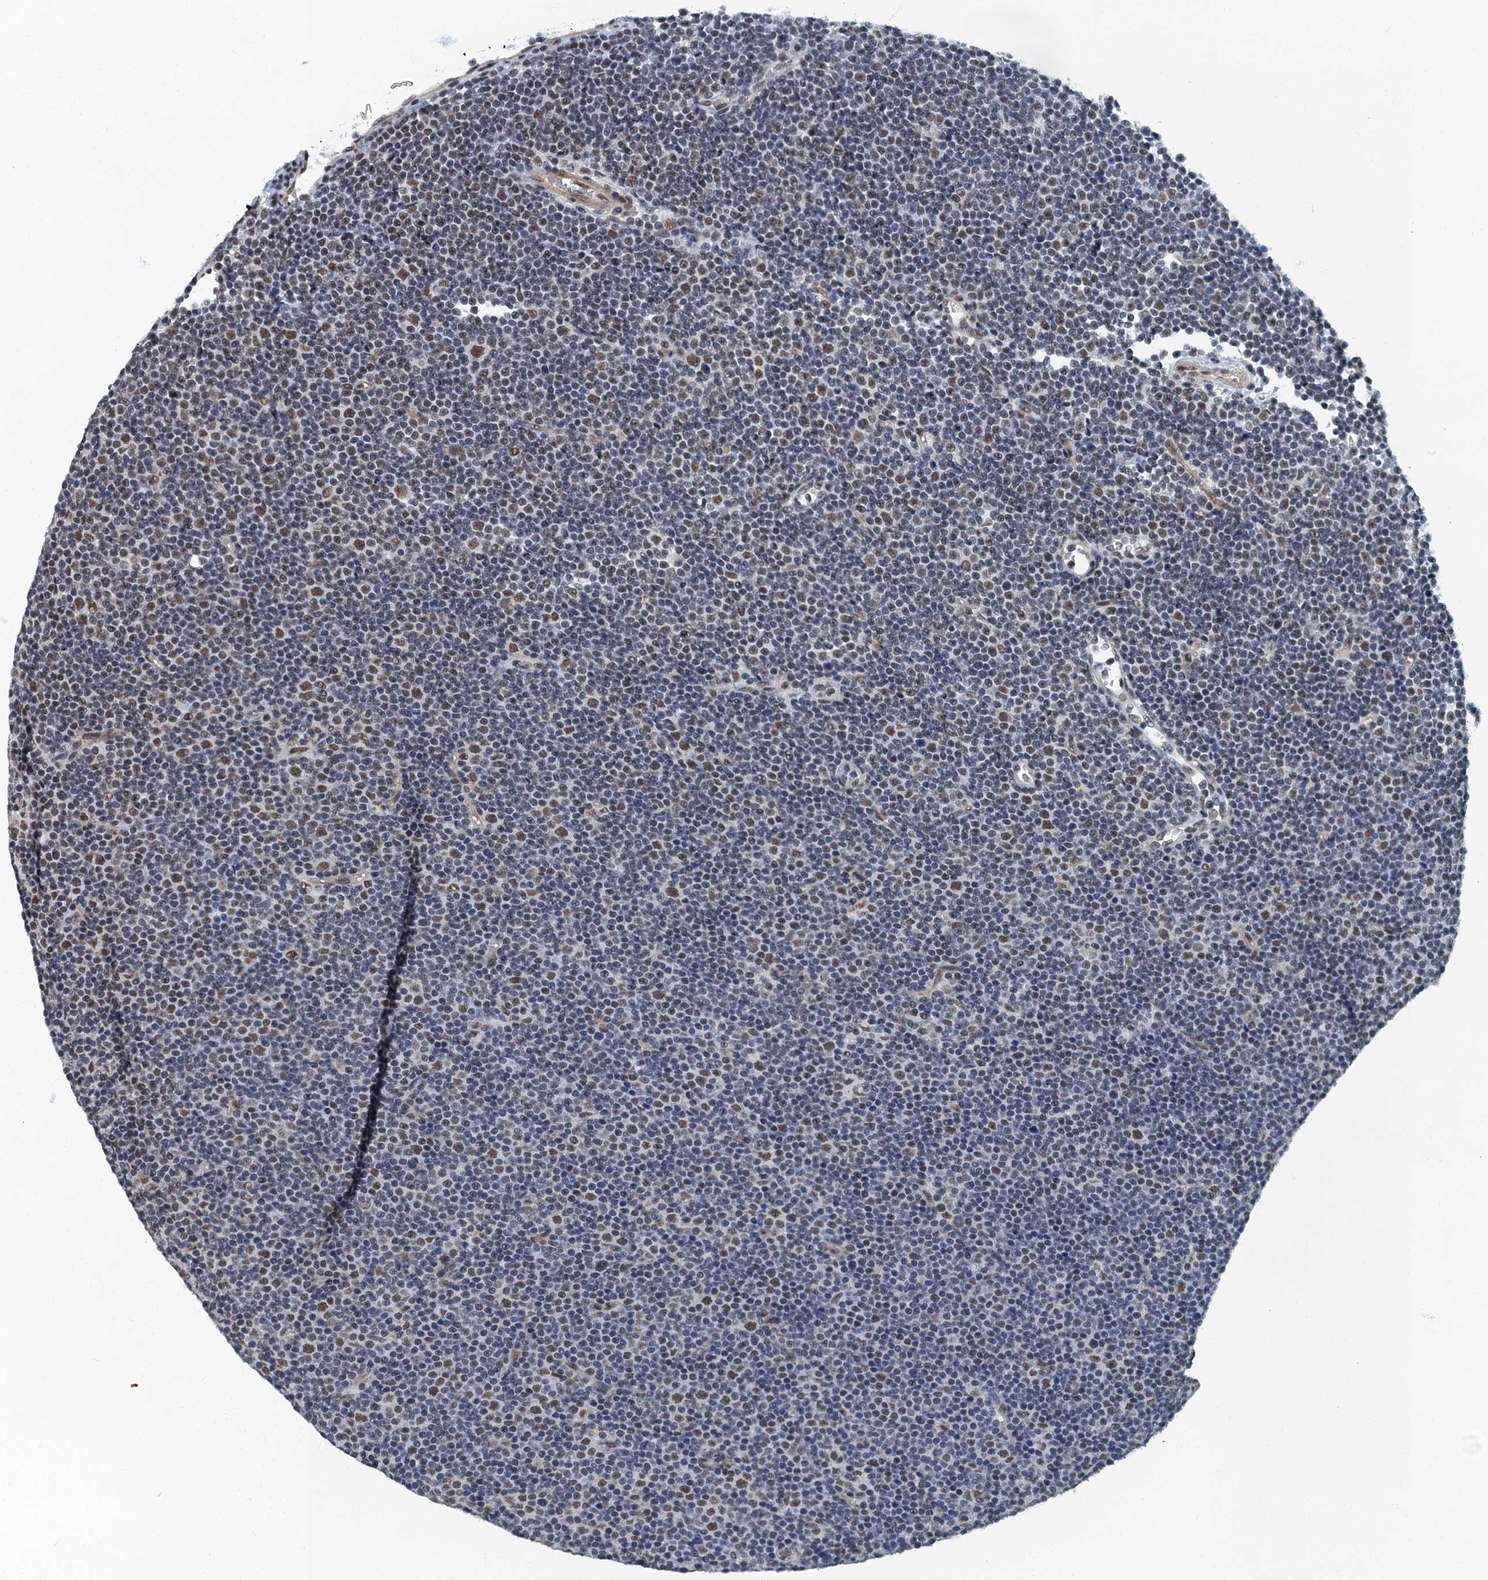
{"staining": {"intensity": "moderate", "quantity": "25%-75%", "location": "nuclear"}, "tissue": "lymphoma", "cell_type": "Tumor cells", "image_type": "cancer", "snomed": [{"axis": "morphology", "description": "Malignant lymphoma, non-Hodgkin's type, Low grade"}, {"axis": "topography", "description": "Lymph node"}], "caption": "Lymphoma stained with IHC reveals moderate nuclear staining in about 25%-75% of tumor cells.", "gene": "GADL1", "patient": {"sex": "female", "age": 67}}